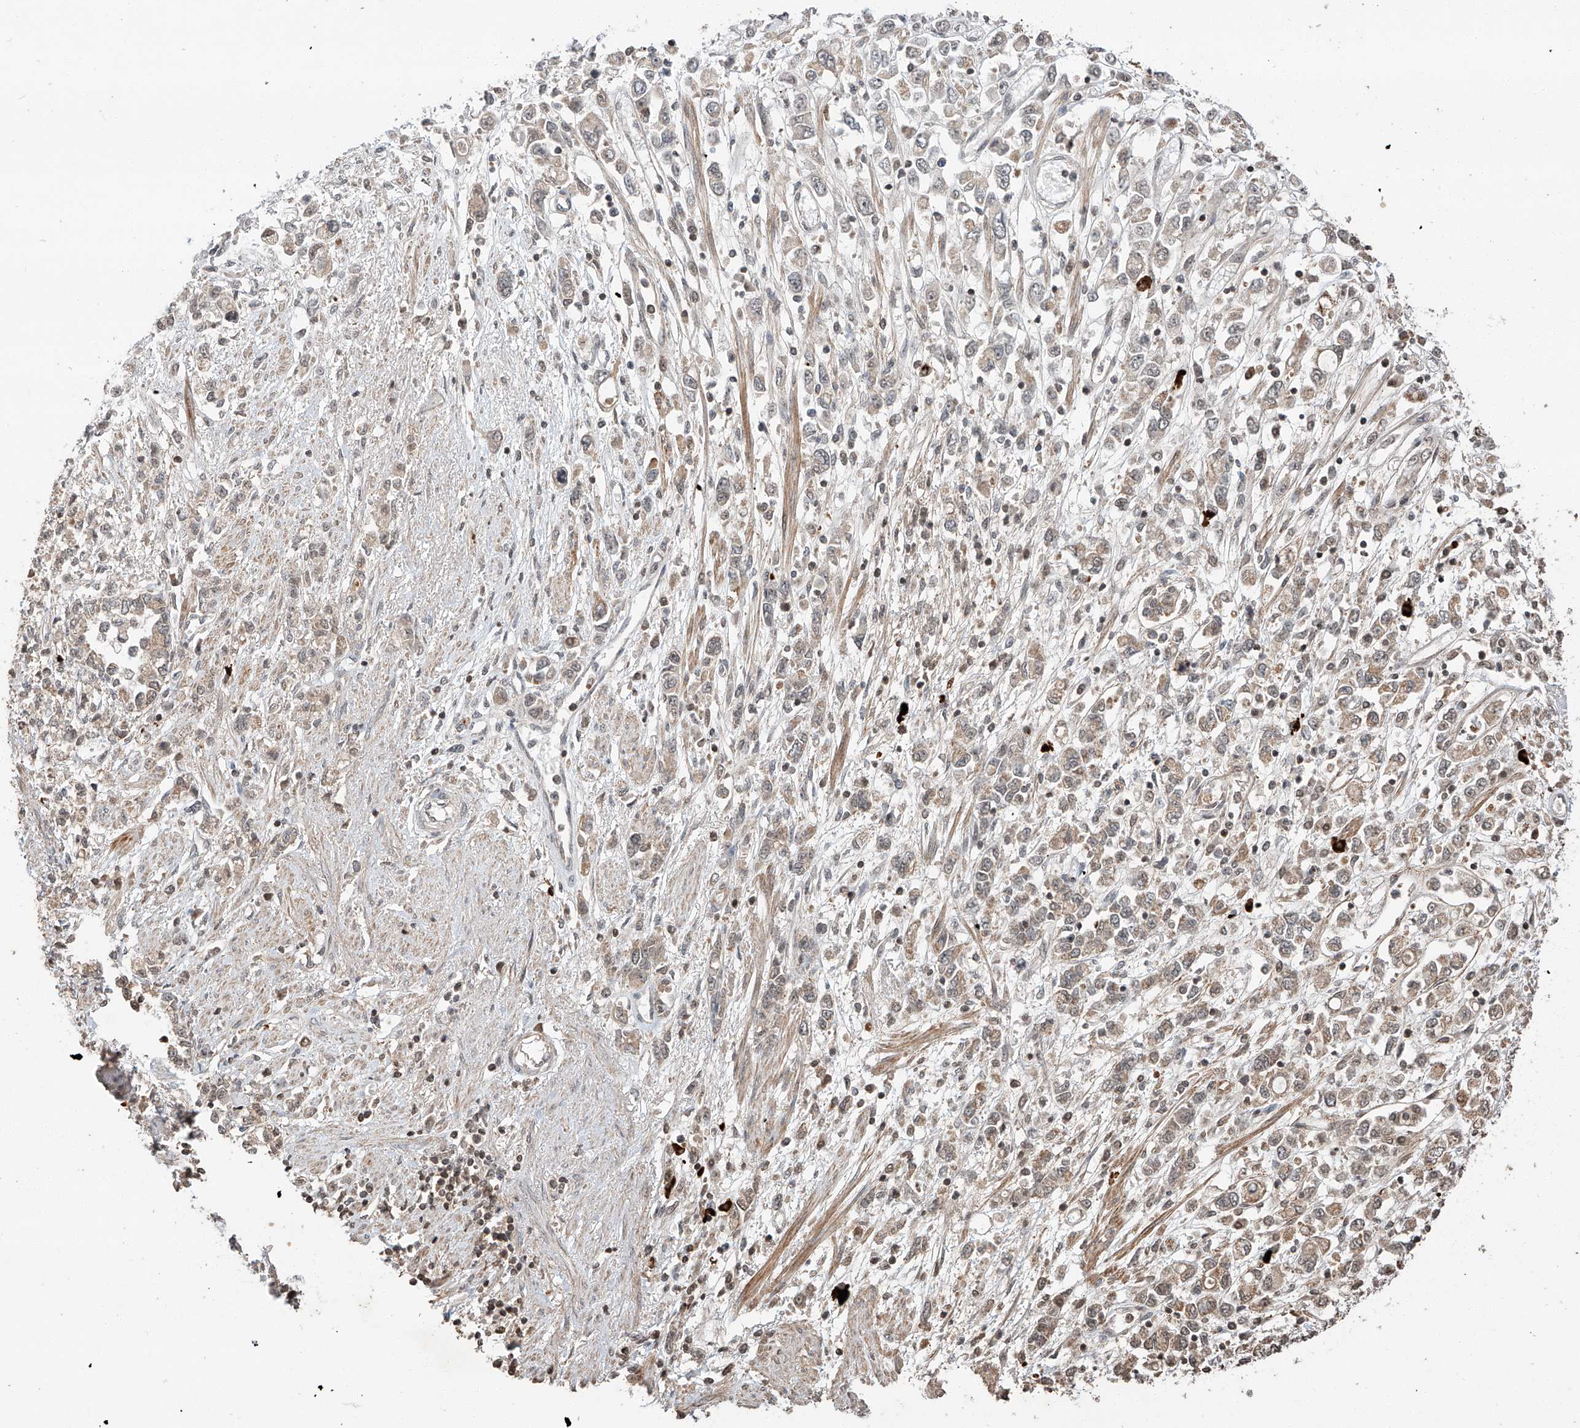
{"staining": {"intensity": "weak", "quantity": "25%-75%", "location": "cytoplasmic/membranous"}, "tissue": "stomach cancer", "cell_type": "Tumor cells", "image_type": "cancer", "snomed": [{"axis": "morphology", "description": "Adenocarcinoma, NOS"}, {"axis": "topography", "description": "Stomach"}], "caption": "IHC micrograph of neoplastic tissue: stomach cancer stained using immunohistochemistry displays low levels of weak protein expression localized specifically in the cytoplasmic/membranous of tumor cells, appearing as a cytoplasmic/membranous brown color.", "gene": "ARHGAP33", "patient": {"sex": "female", "age": 76}}